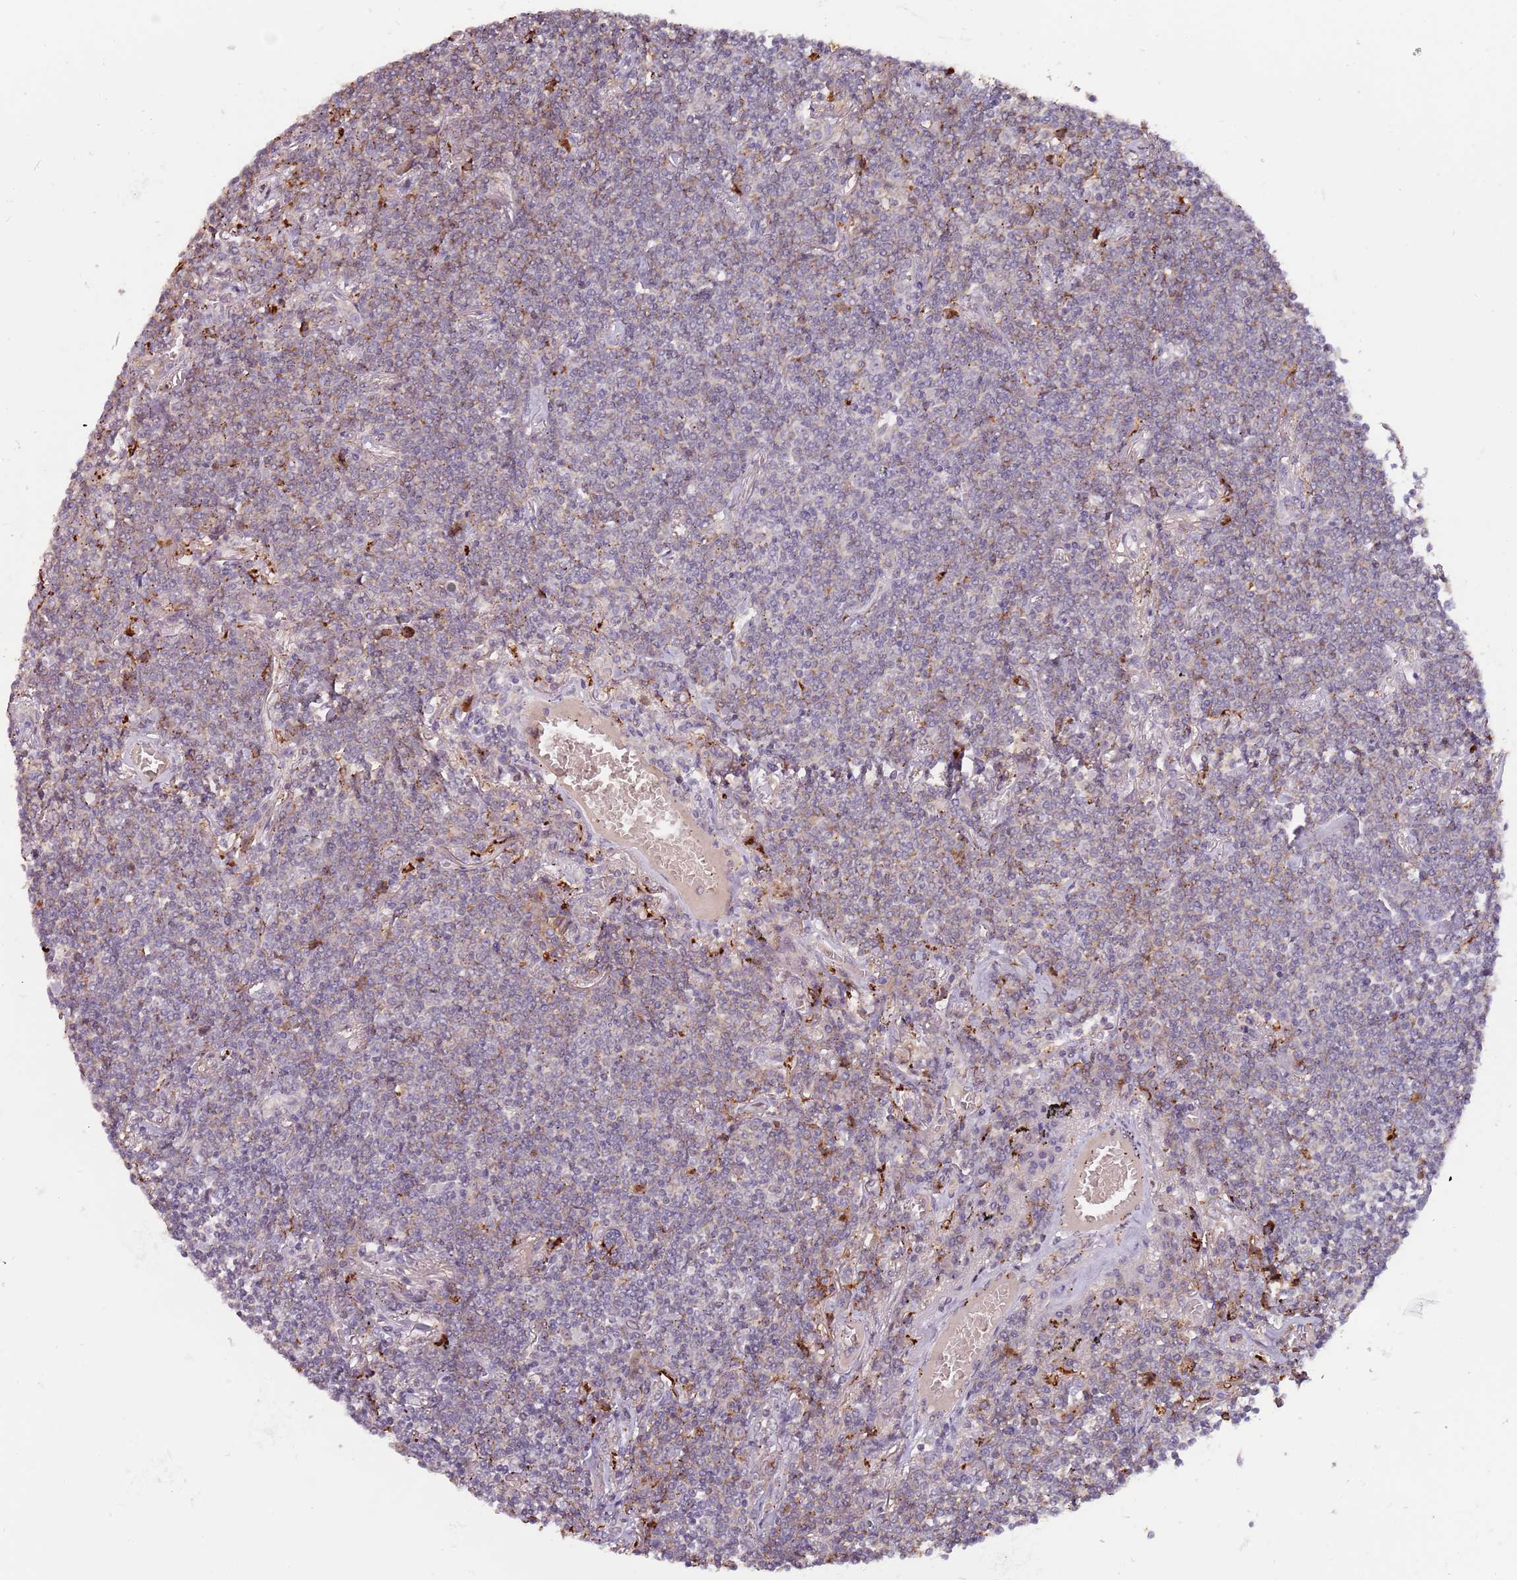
{"staining": {"intensity": "negative", "quantity": "none", "location": "none"}, "tissue": "lymphoma", "cell_type": "Tumor cells", "image_type": "cancer", "snomed": [{"axis": "morphology", "description": "Malignant lymphoma, non-Hodgkin's type, Low grade"}, {"axis": "topography", "description": "Lung"}], "caption": "Immunohistochemistry image of neoplastic tissue: lymphoma stained with DAB (3,3'-diaminobenzidine) reveals no significant protein expression in tumor cells.", "gene": "ULK3", "patient": {"sex": "female", "age": 71}}